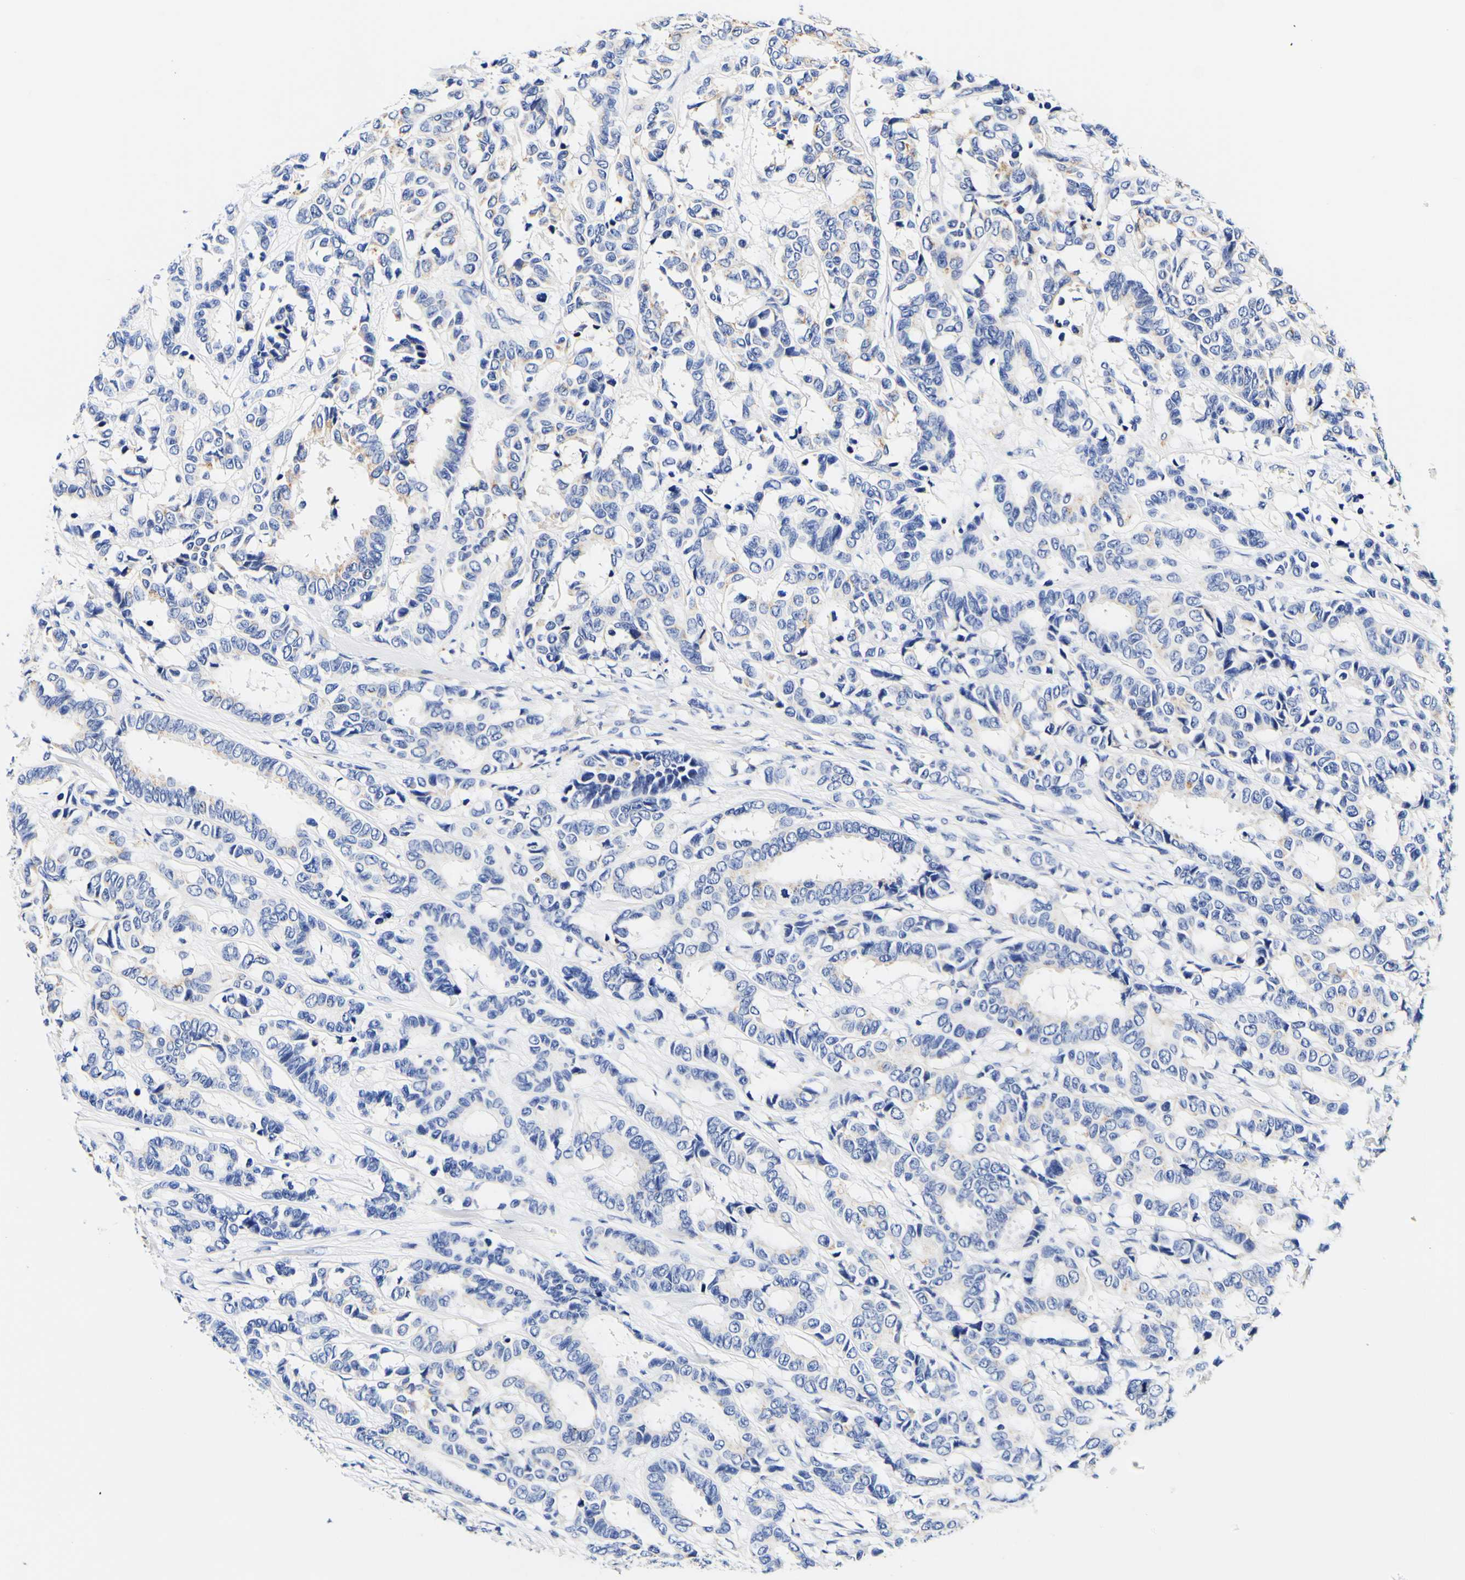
{"staining": {"intensity": "negative", "quantity": "none", "location": "none"}, "tissue": "breast cancer", "cell_type": "Tumor cells", "image_type": "cancer", "snomed": [{"axis": "morphology", "description": "Duct carcinoma"}, {"axis": "topography", "description": "Breast"}], "caption": "This is an immunohistochemistry (IHC) histopathology image of human breast cancer (infiltrating ductal carcinoma). There is no positivity in tumor cells.", "gene": "CAMK4", "patient": {"sex": "female", "age": 87}}